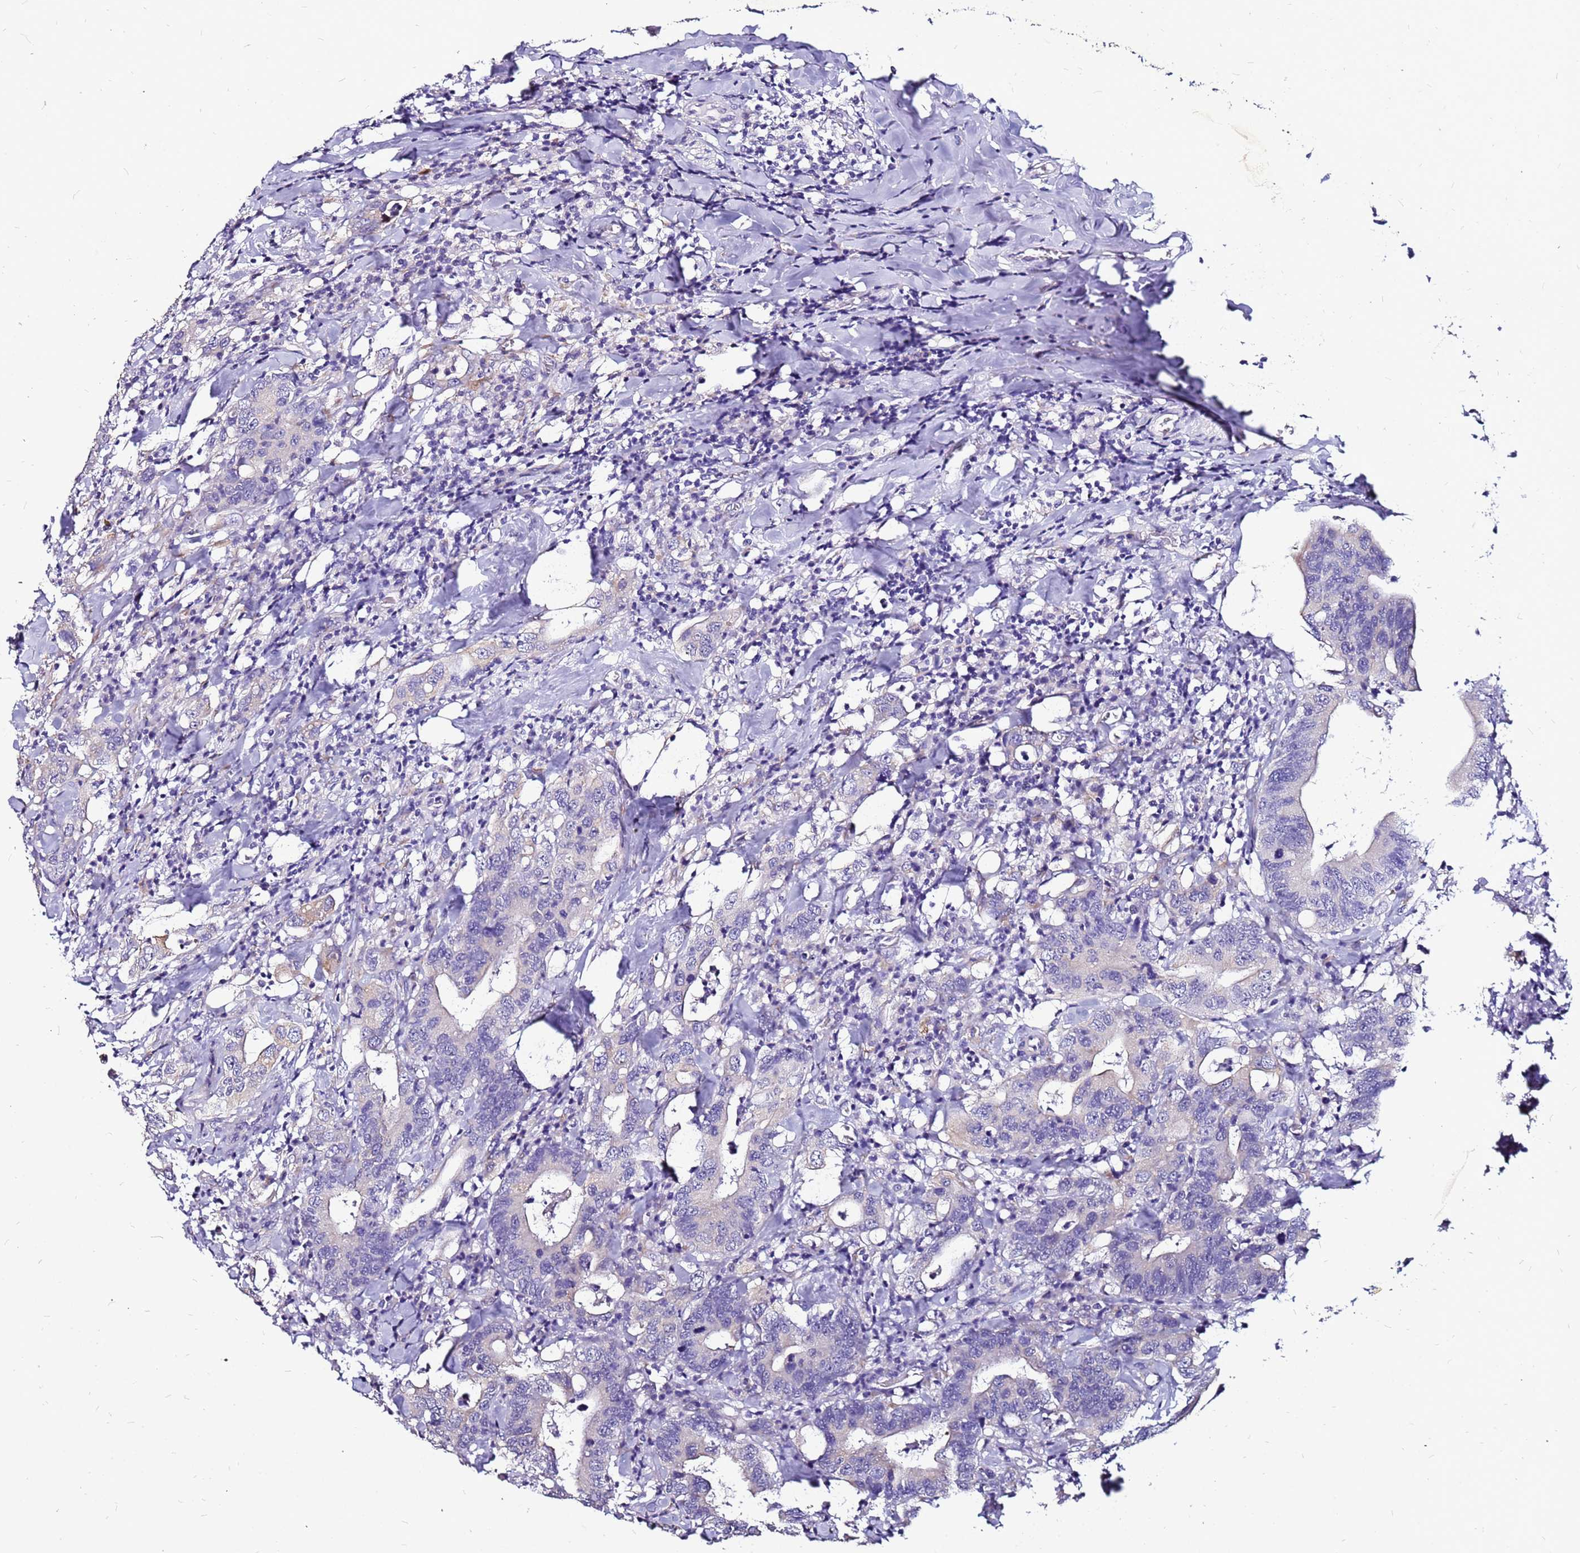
{"staining": {"intensity": "negative", "quantity": "none", "location": "none"}, "tissue": "colorectal cancer", "cell_type": "Tumor cells", "image_type": "cancer", "snomed": [{"axis": "morphology", "description": "Adenocarcinoma, NOS"}, {"axis": "topography", "description": "Colon"}], "caption": "Adenocarcinoma (colorectal) stained for a protein using immunohistochemistry (IHC) displays no expression tumor cells.", "gene": "SLC44A3", "patient": {"sex": "female", "age": 75}}